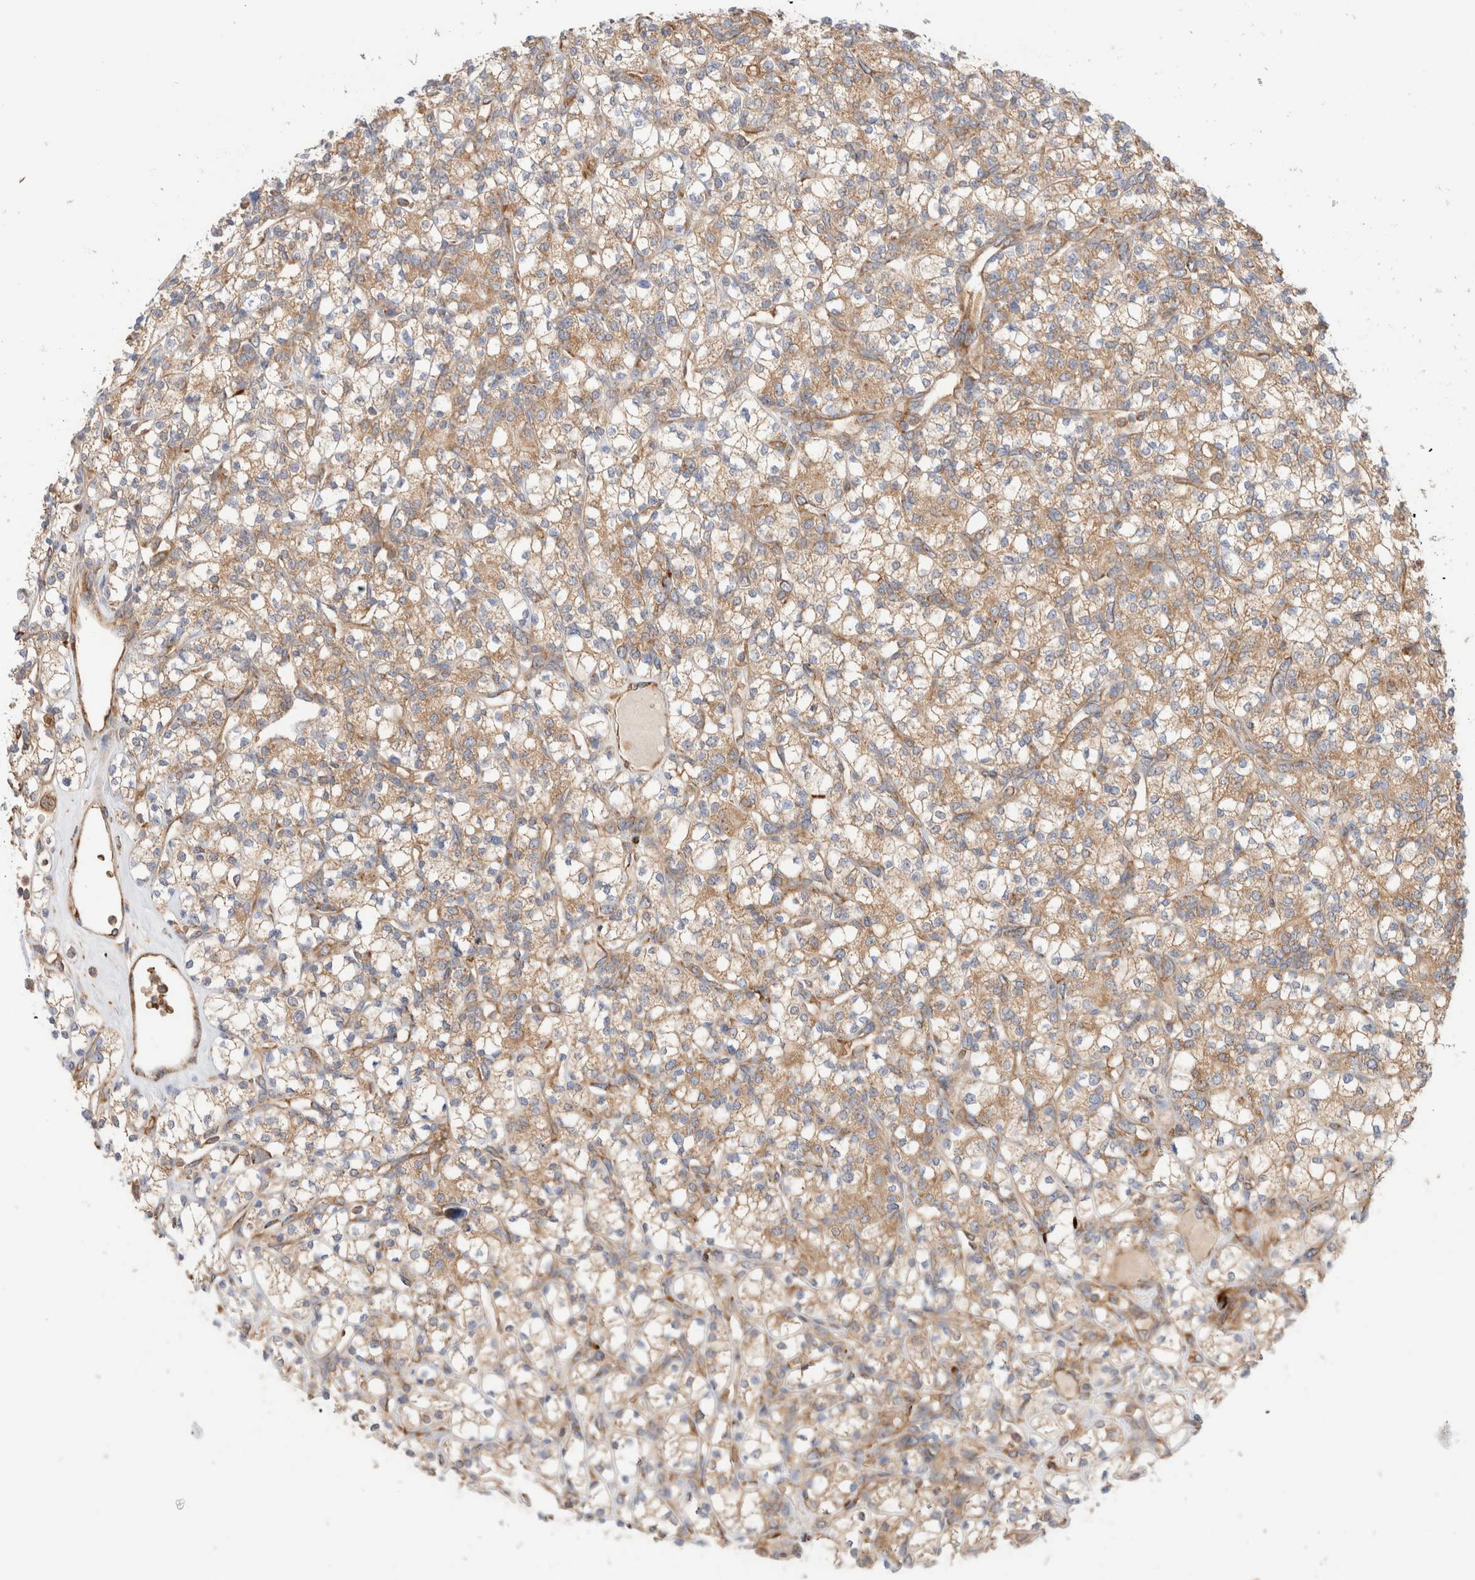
{"staining": {"intensity": "moderate", "quantity": ">75%", "location": "cytoplasmic/membranous"}, "tissue": "renal cancer", "cell_type": "Tumor cells", "image_type": "cancer", "snomed": [{"axis": "morphology", "description": "Adenocarcinoma, NOS"}, {"axis": "topography", "description": "Kidney"}], "caption": "This image shows IHC staining of human renal adenocarcinoma, with medium moderate cytoplasmic/membranous staining in approximately >75% of tumor cells.", "gene": "UTS2B", "patient": {"sex": "male", "age": 77}}